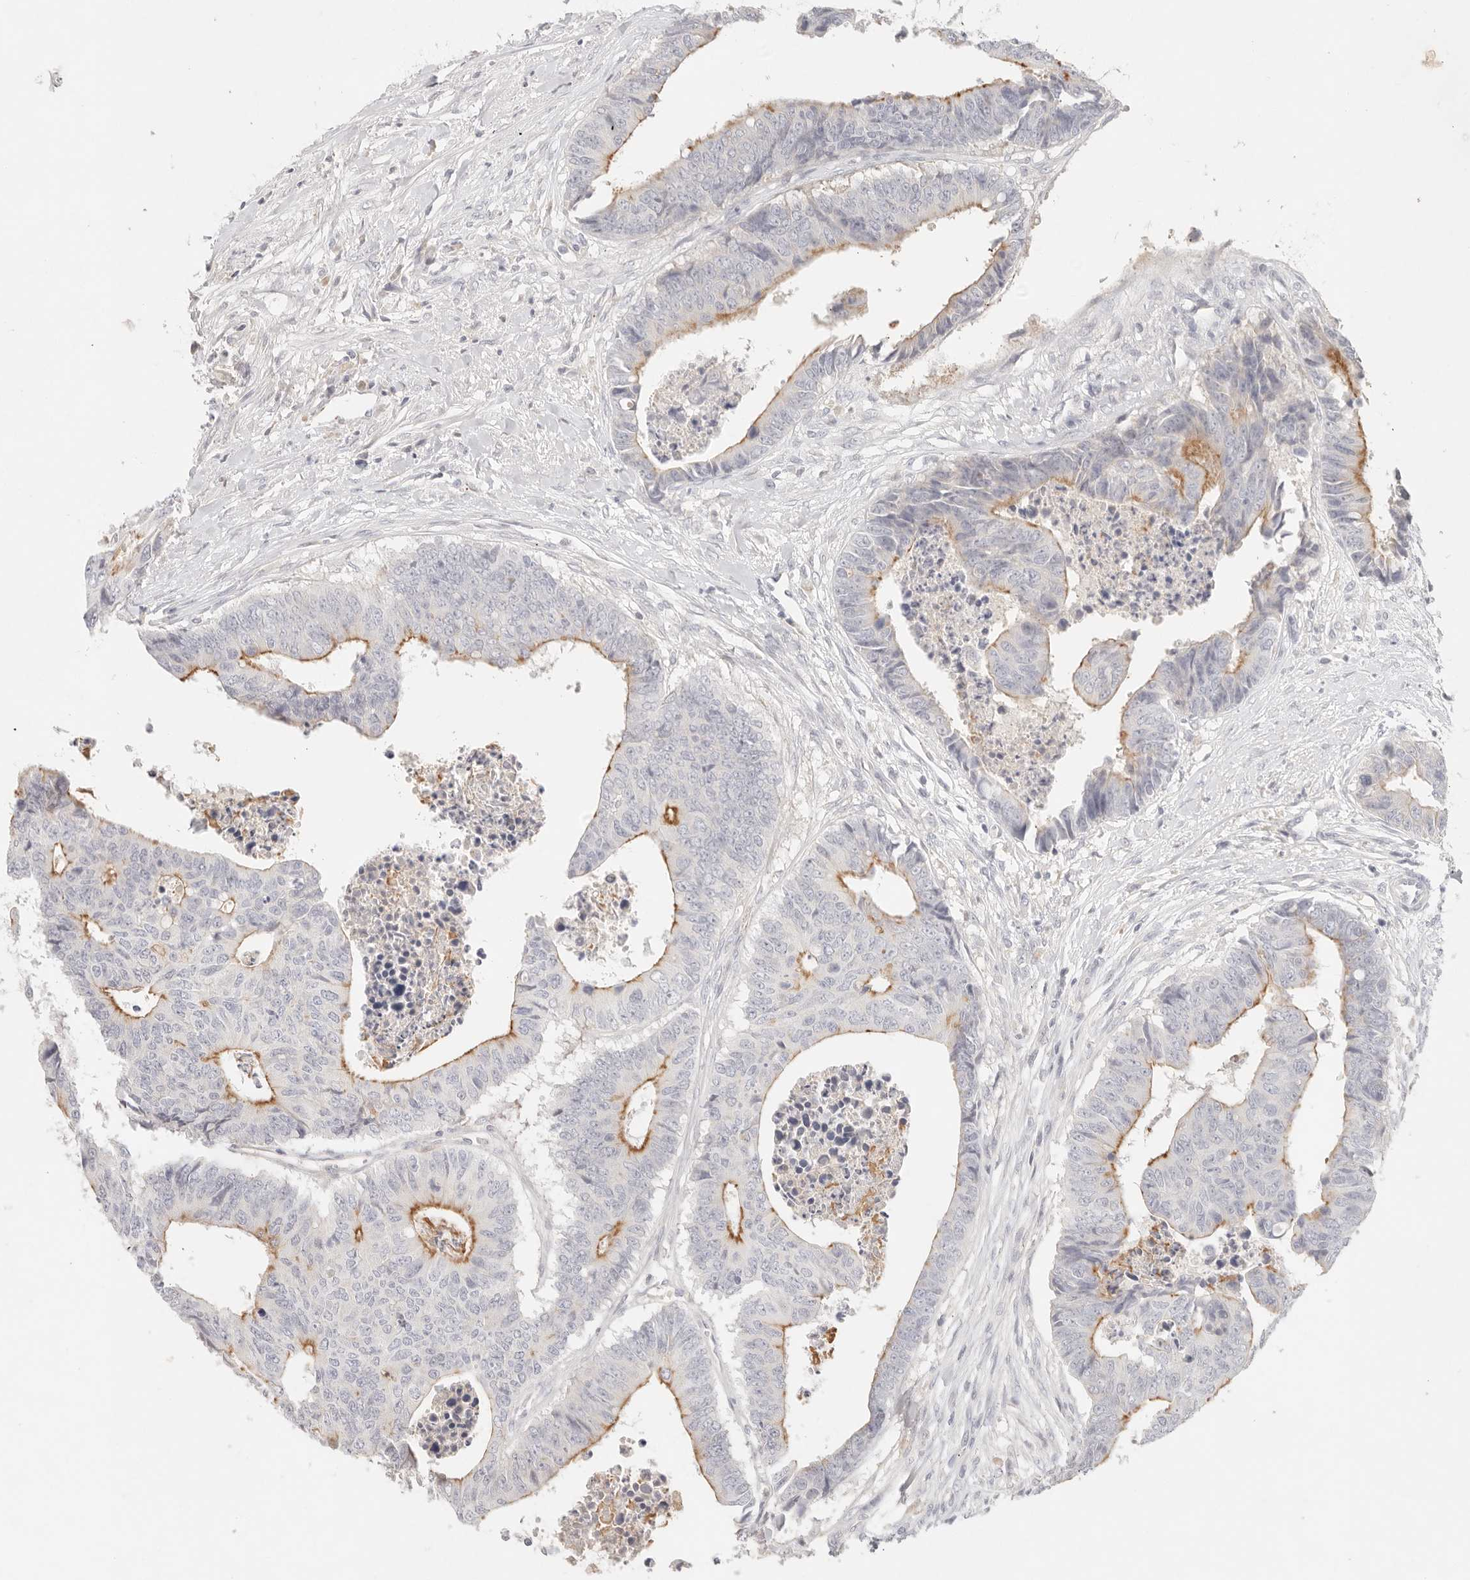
{"staining": {"intensity": "moderate", "quantity": "25%-75%", "location": "cytoplasmic/membranous"}, "tissue": "colorectal cancer", "cell_type": "Tumor cells", "image_type": "cancer", "snomed": [{"axis": "morphology", "description": "Adenocarcinoma, NOS"}, {"axis": "topography", "description": "Rectum"}], "caption": "Immunohistochemical staining of human colorectal adenocarcinoma shows moderate cytoplasmic/membranous protein positivity in about 25%-75% of tumor cells.", "gene": "CEP120", "patient": {"sex": "male", "age": 84}}